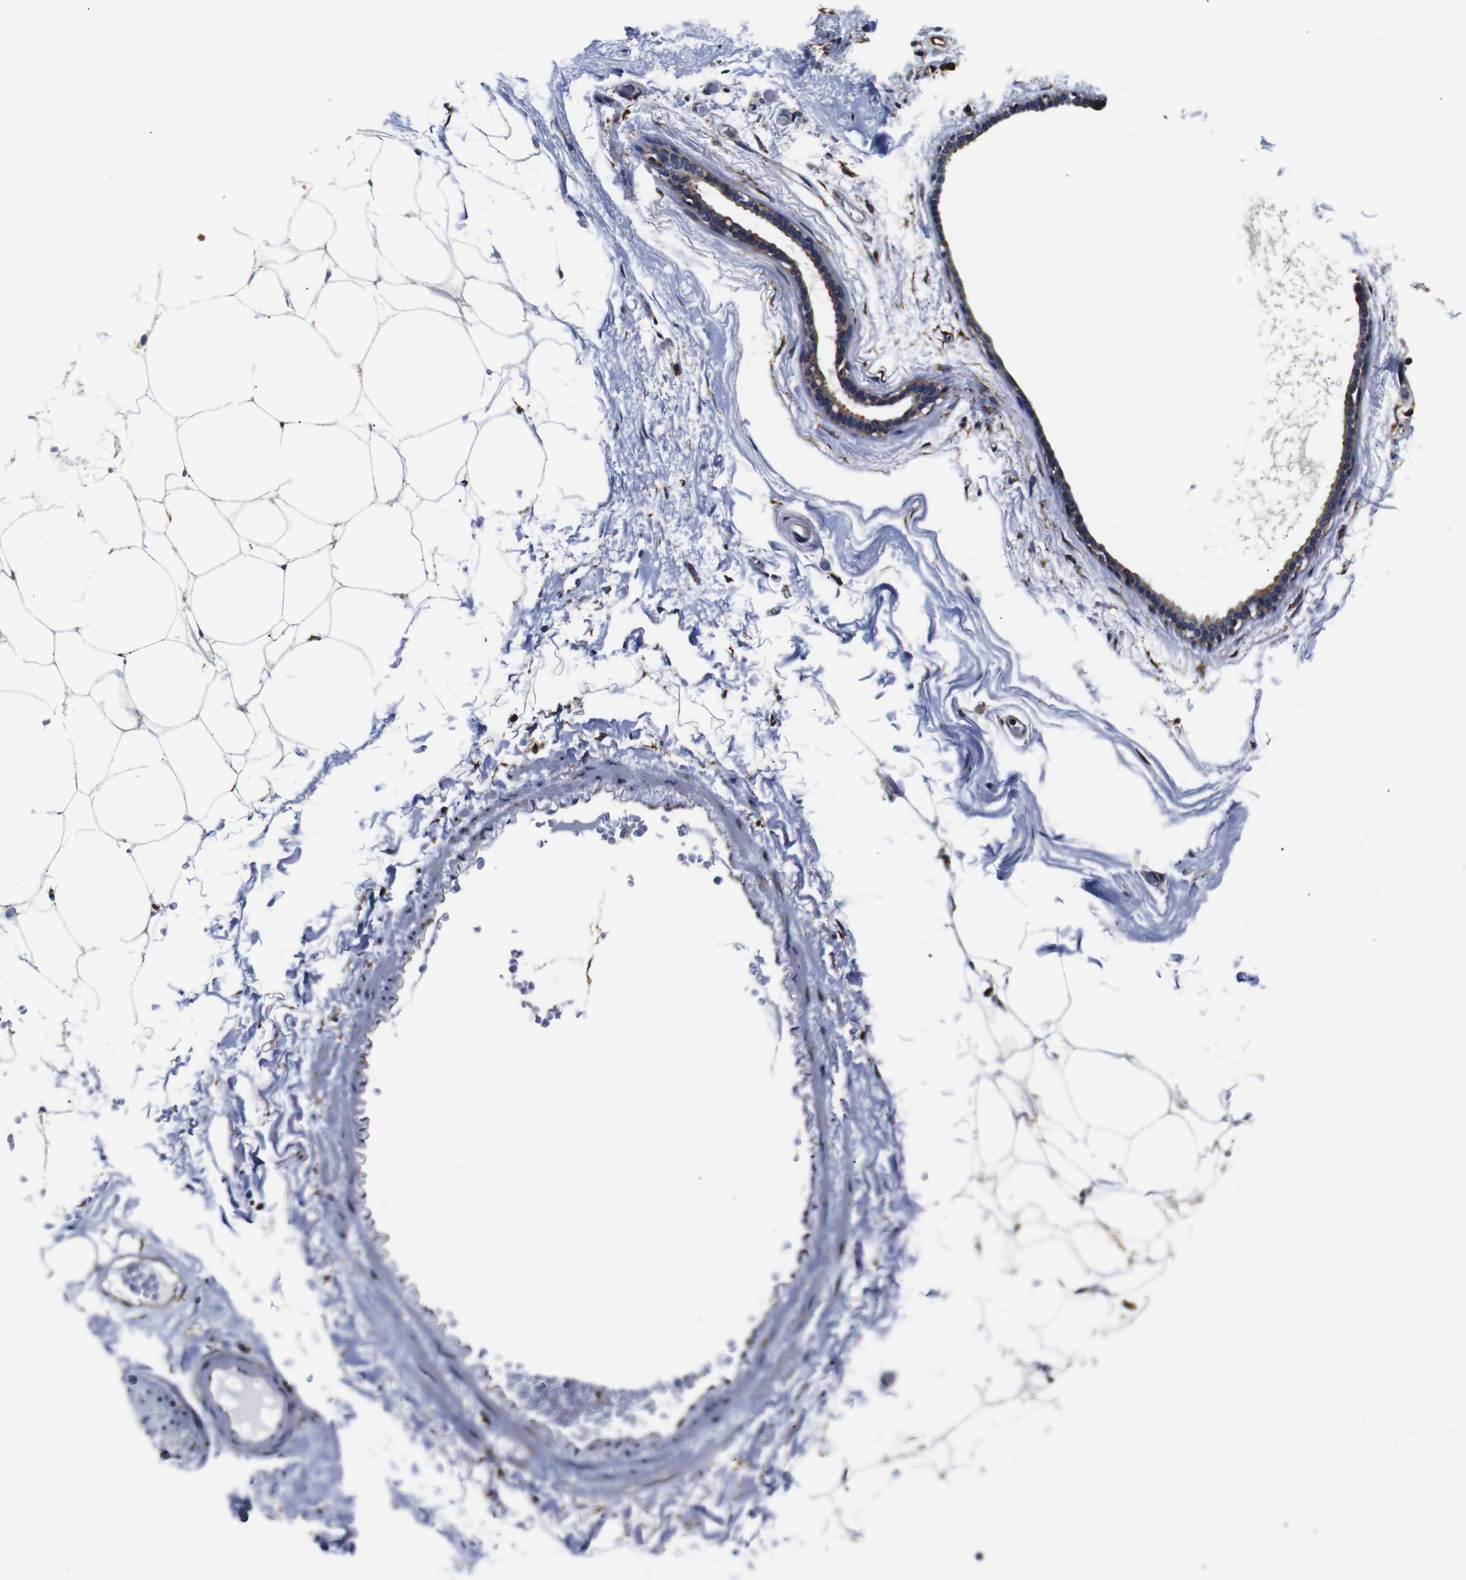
{"staining": {"intensity": "moderate", "quantity": ">75%", "location": "cytoplasmic/membranous"}, "tissue": "adipose tissue", "cell_type": "Adipocytes", "image_type": "normal", "snomed": [{"axis": "morphology", "description": "Normal tissue, NOS"}, {"axis": "topography", "description": "Breast"}, {"axis": "topography", "description": "Soft tissue"}], "caption": "Immunohistochemistry image of normal adipose tissue: adipose tissue stained using IHC exhibits medium levels of moderate protein expression localized specifically in the cytoplasmic/membranous of adipocytes, appearing as a cytoplasmic/membranous brown color.", "gene": "PPIB", "patient": {"sex": "female", "age": 75}}